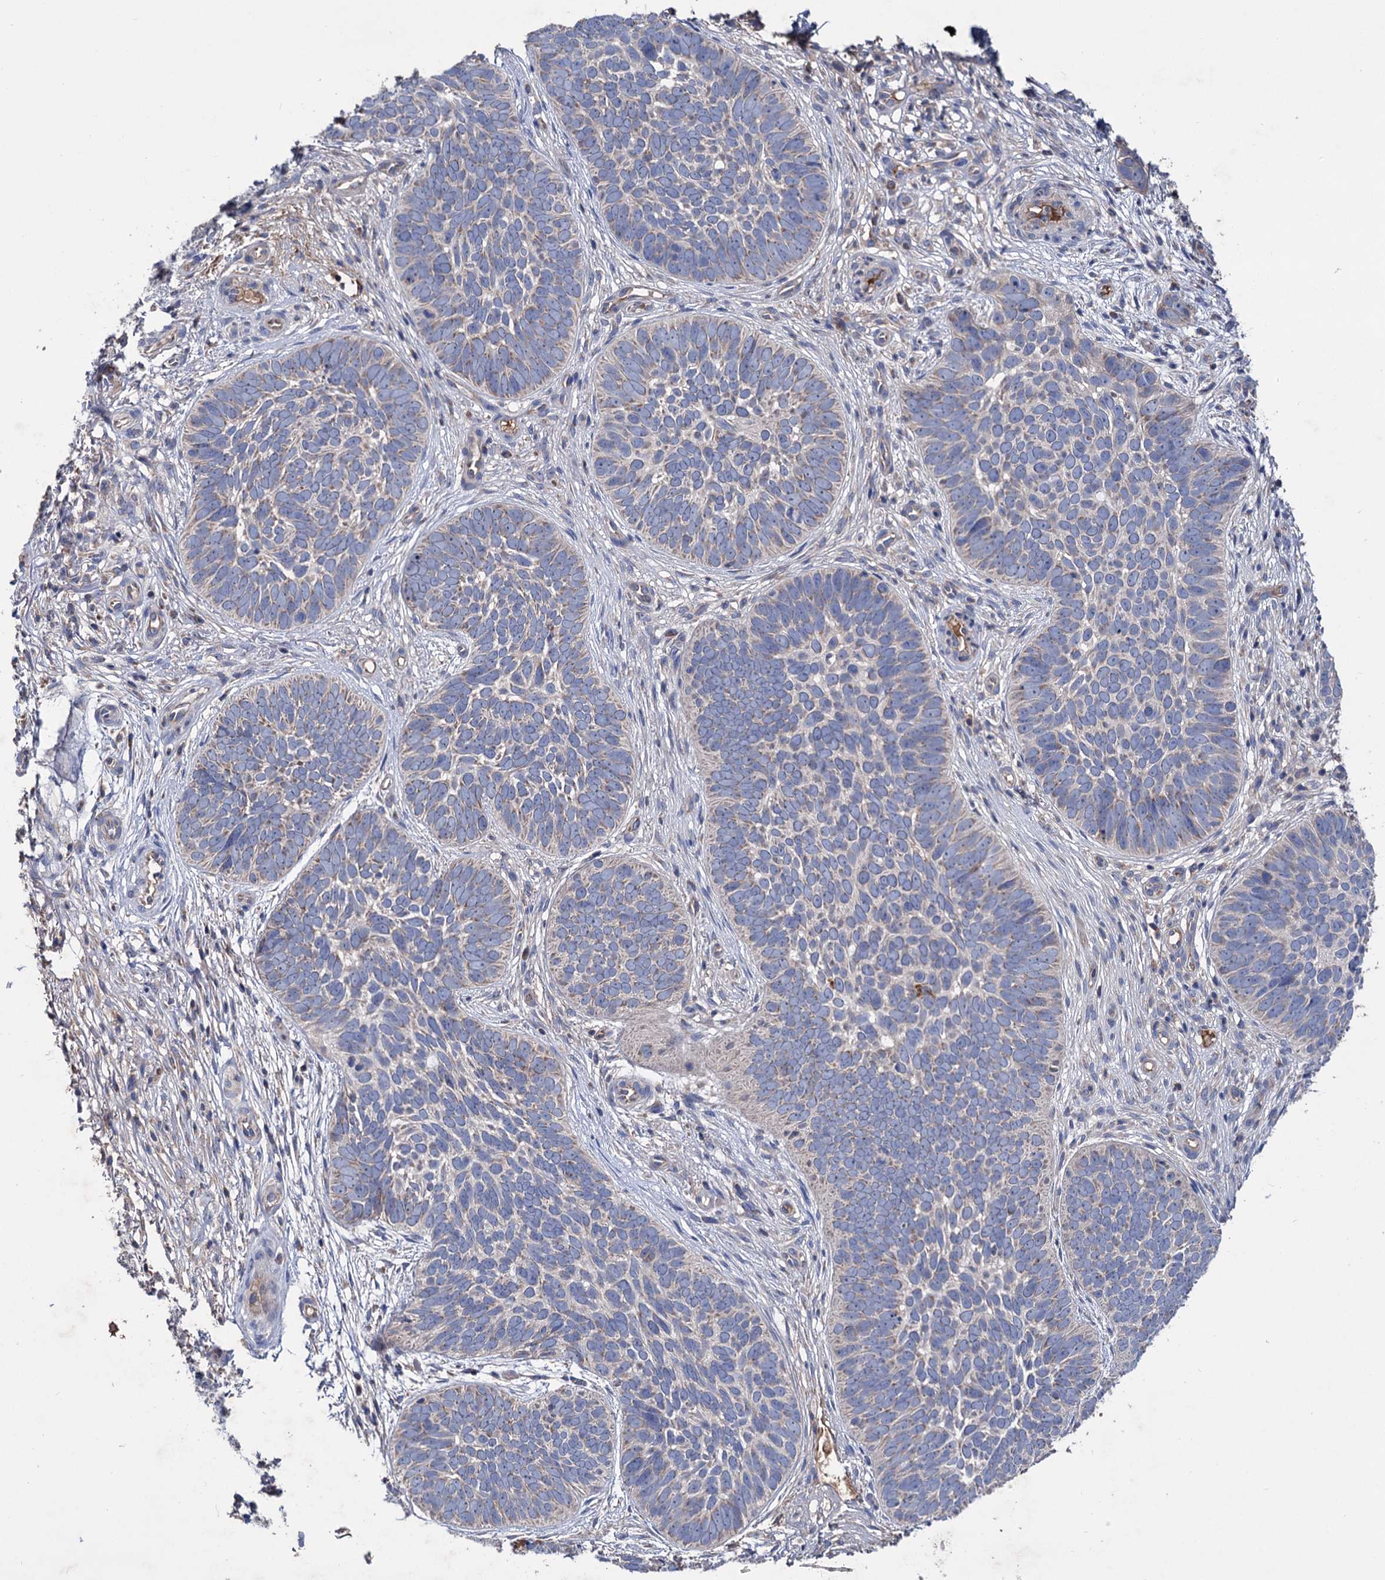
{"staining": {"intensity": "negative", "quantity": "none", "location": "none"}, "tissue": "skin cancer", "cell_type": "Tumor cells", "image_type": "cancer", "snomed": [{"axis": "morphology", "description": "Basal cell carcinoma"}, {"axis": "topography", "description": "Skin"}], "caption": "Immunohistochemistry (IHC) micrograph of skin basal cell carcinoma stained for a protein (brown), which displays no staining in tumor cells. (DAB (3,3'-diaminobenzidine) IHC visualized using brightfield microscopy, high magnification).", "gene": "CLPB", "patient": {"sex": "male", "age": 89}}